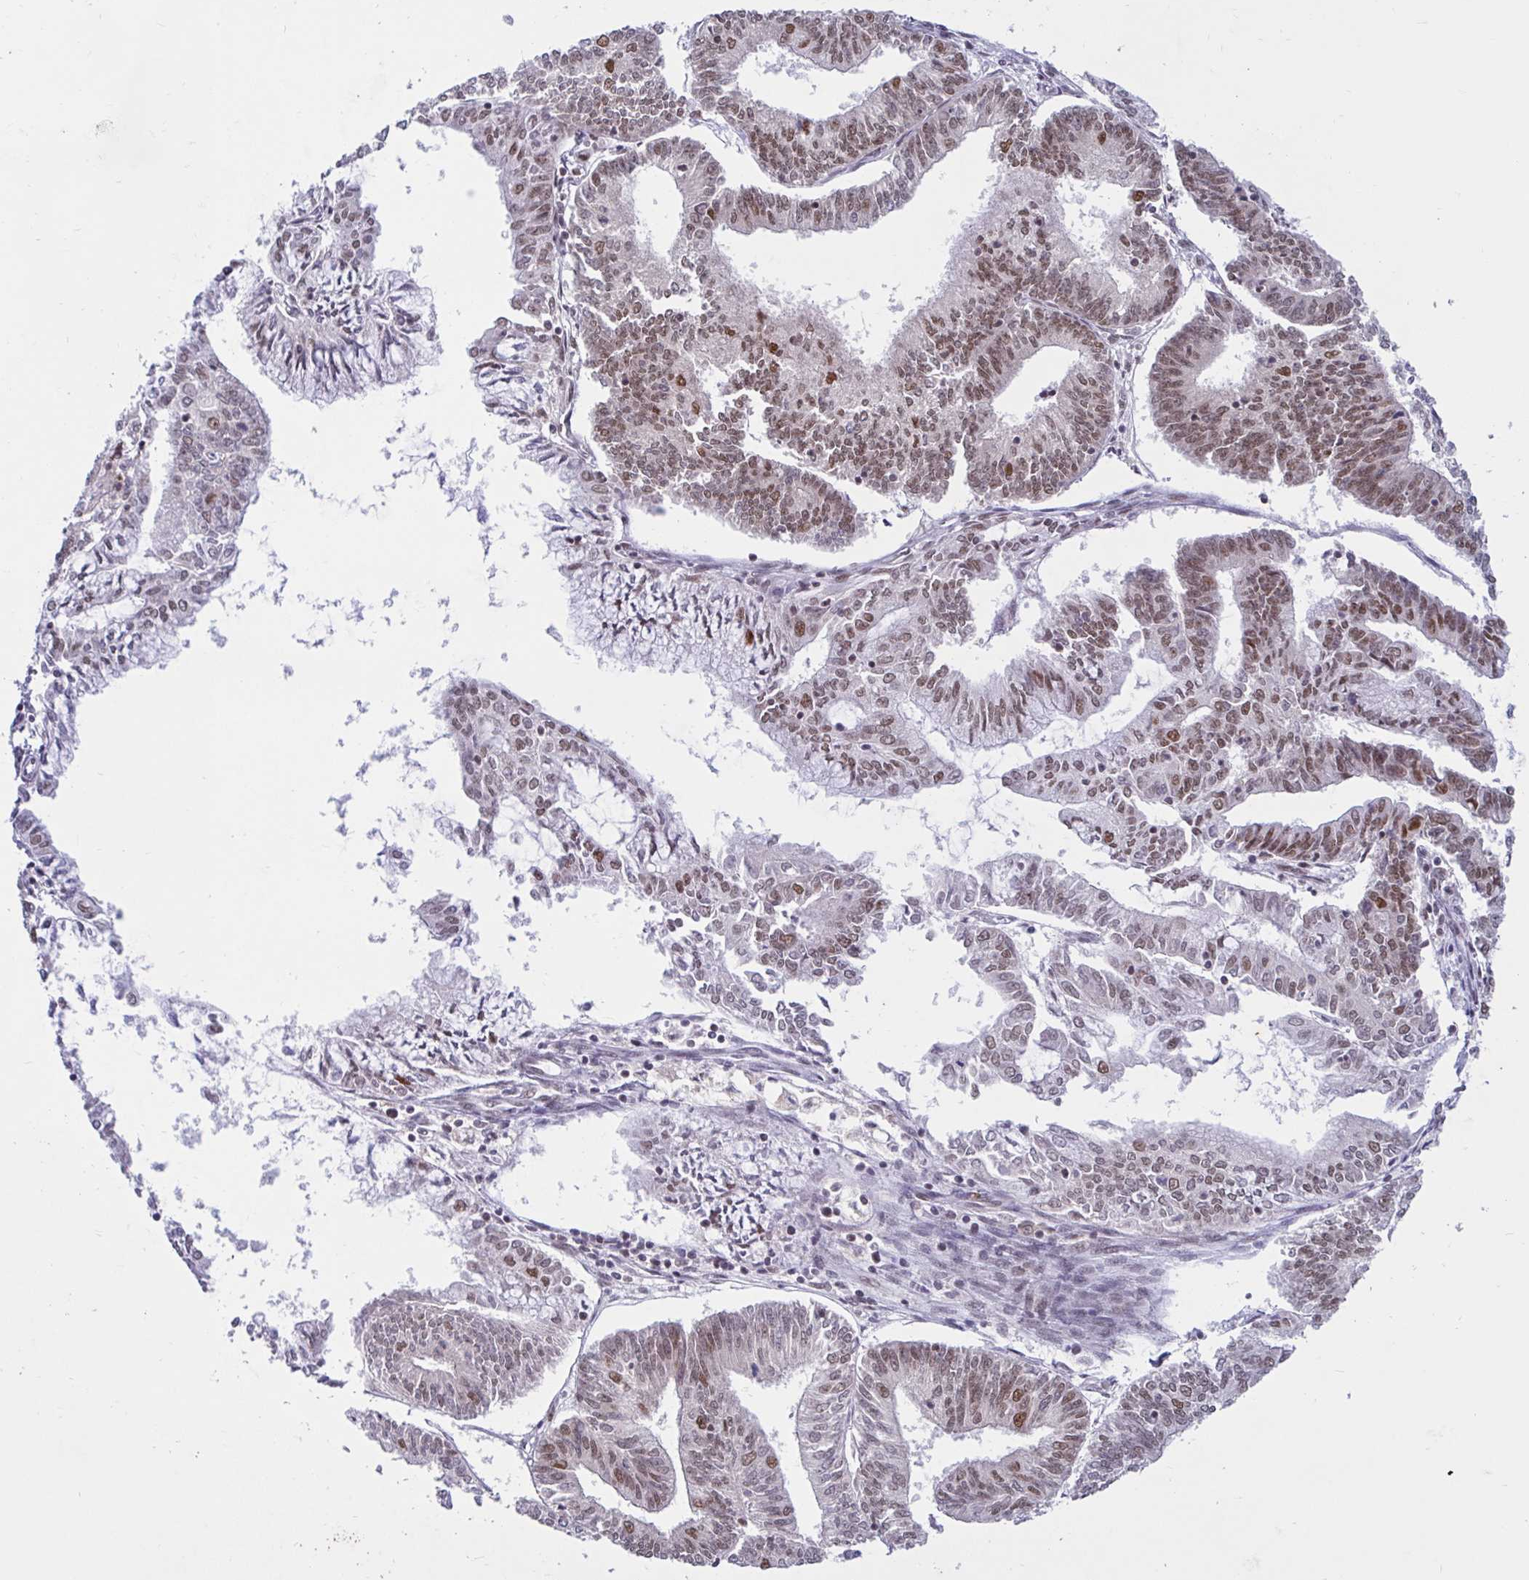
{"staining": {"intensity": "moderate", "quantity": ">75%", "location": "nuclear"}, "tissue": "endometrial cancer", "cell_type": "Tumor cells", "image_type": "cancer", "snomed": [{"axis": "morphology", "description": "Adenocarcinoma, NOS"}, {"axis": "topography", "description": "Endometrium"}], "caption": "The photomicrograph displays a brown stain indicating the presence of a protein in the nuclear of tumor cells in endometrial cancer (adenocarcinoma). (DAB = brown stain, brightfield microscopy at high magnification).", "gene": "PHF10", "patient": {"sex": "female", "age": 61}}